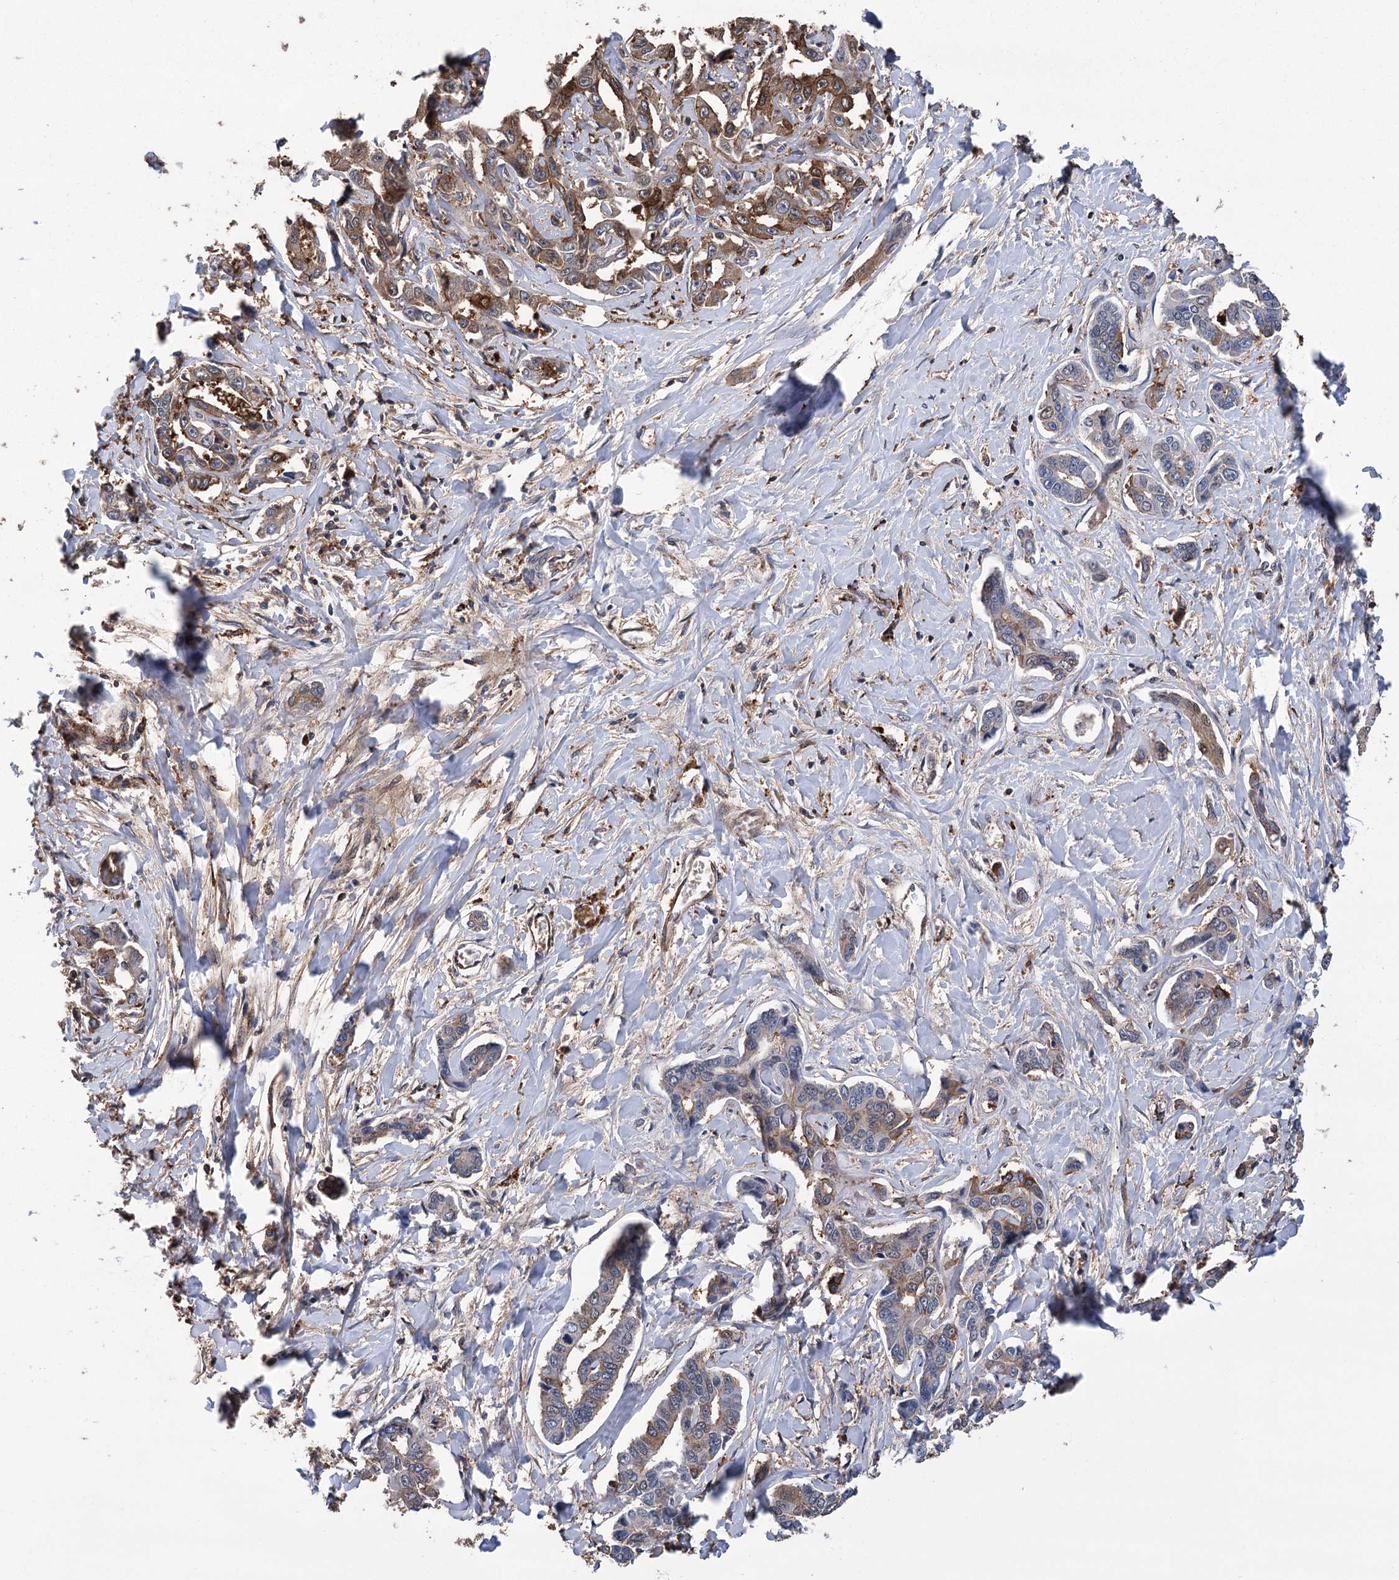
{"staining": {"intensity": "moderate", "quantity": "25%-75%", "location": "cytoplasmic/membranous"}, "tissue": "liver cancer", "cell_type": "Tumor cells", "image_type": "cancer", "snomed": [{"axis": "morphology", "description": "Cholangiocarcinoma"}, {"axis": "topography", "description": "Liver"}], "caption": "Immunohistochemistry micrograph of cholangiocarcinoma (liver) stained for a protein (brown), which reveals medium levels of moderate cytoplasmic/membranous expression in approximately 25%-75% of tumor cells.", "gene": "DPP3", "patient": {"sex": "male", "age": 59}}